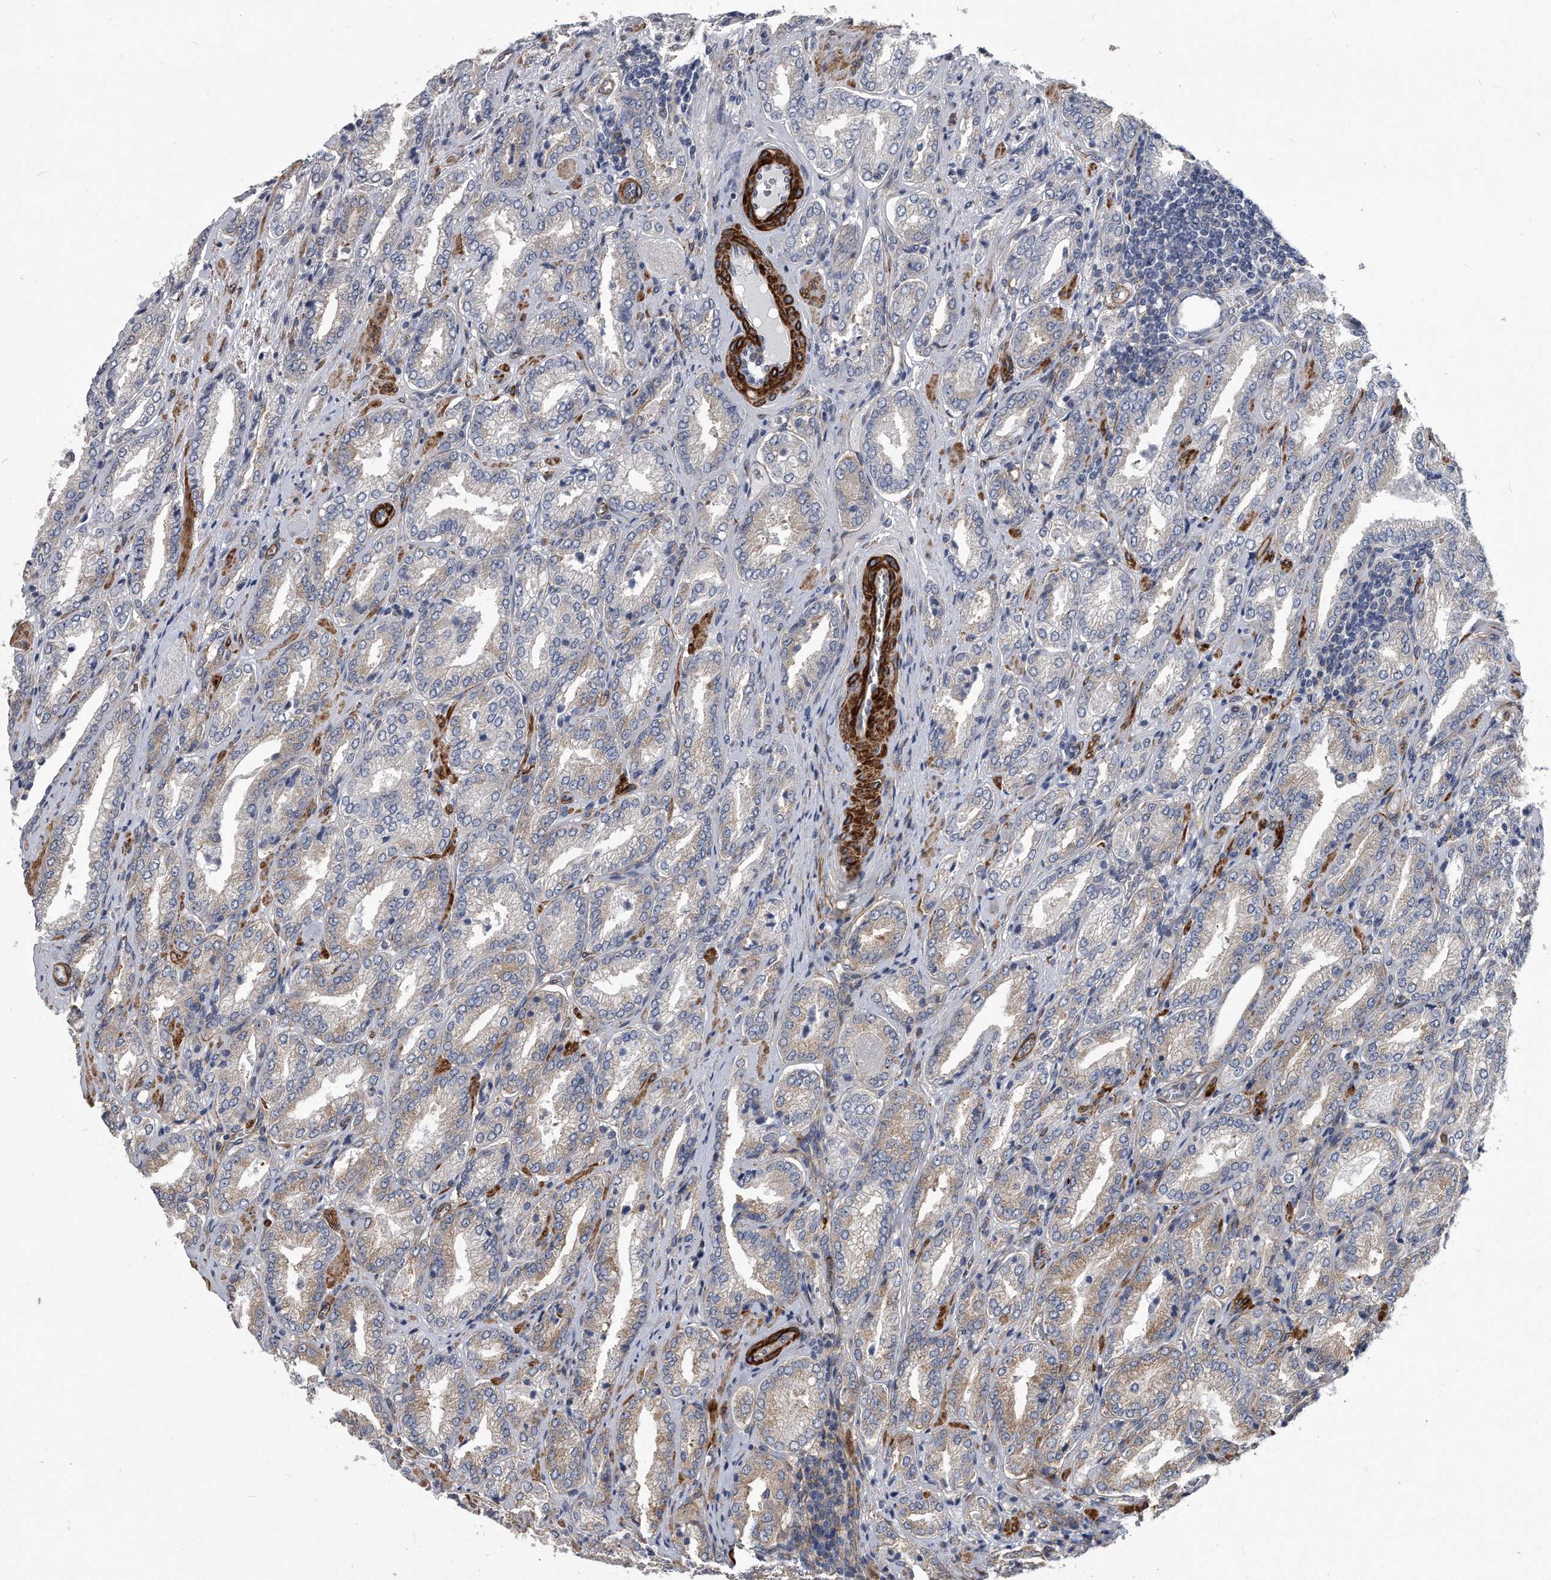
{"staining": {"intensity": "moderate", "quantity": "<25%", "location": "cytoplasmic/membranous"}, "tissue": "prostate cancer", "cell_type": "Tumor cells", "image_type": "cancer", "snomed": [{"axis": "morphology", "description": "Adenocarcinoma, Low grade"}, {"axis": "topography", "description": "Prostate"}], "caption": "There is low levels of moderate cytoplasmic/membranous staining in tumor cells of prostate cancer, as demonstrated by immunohistochemical staining (brown color).", "gene": "EIF2B4", "patient": {"sex": "male", "age": 62}}